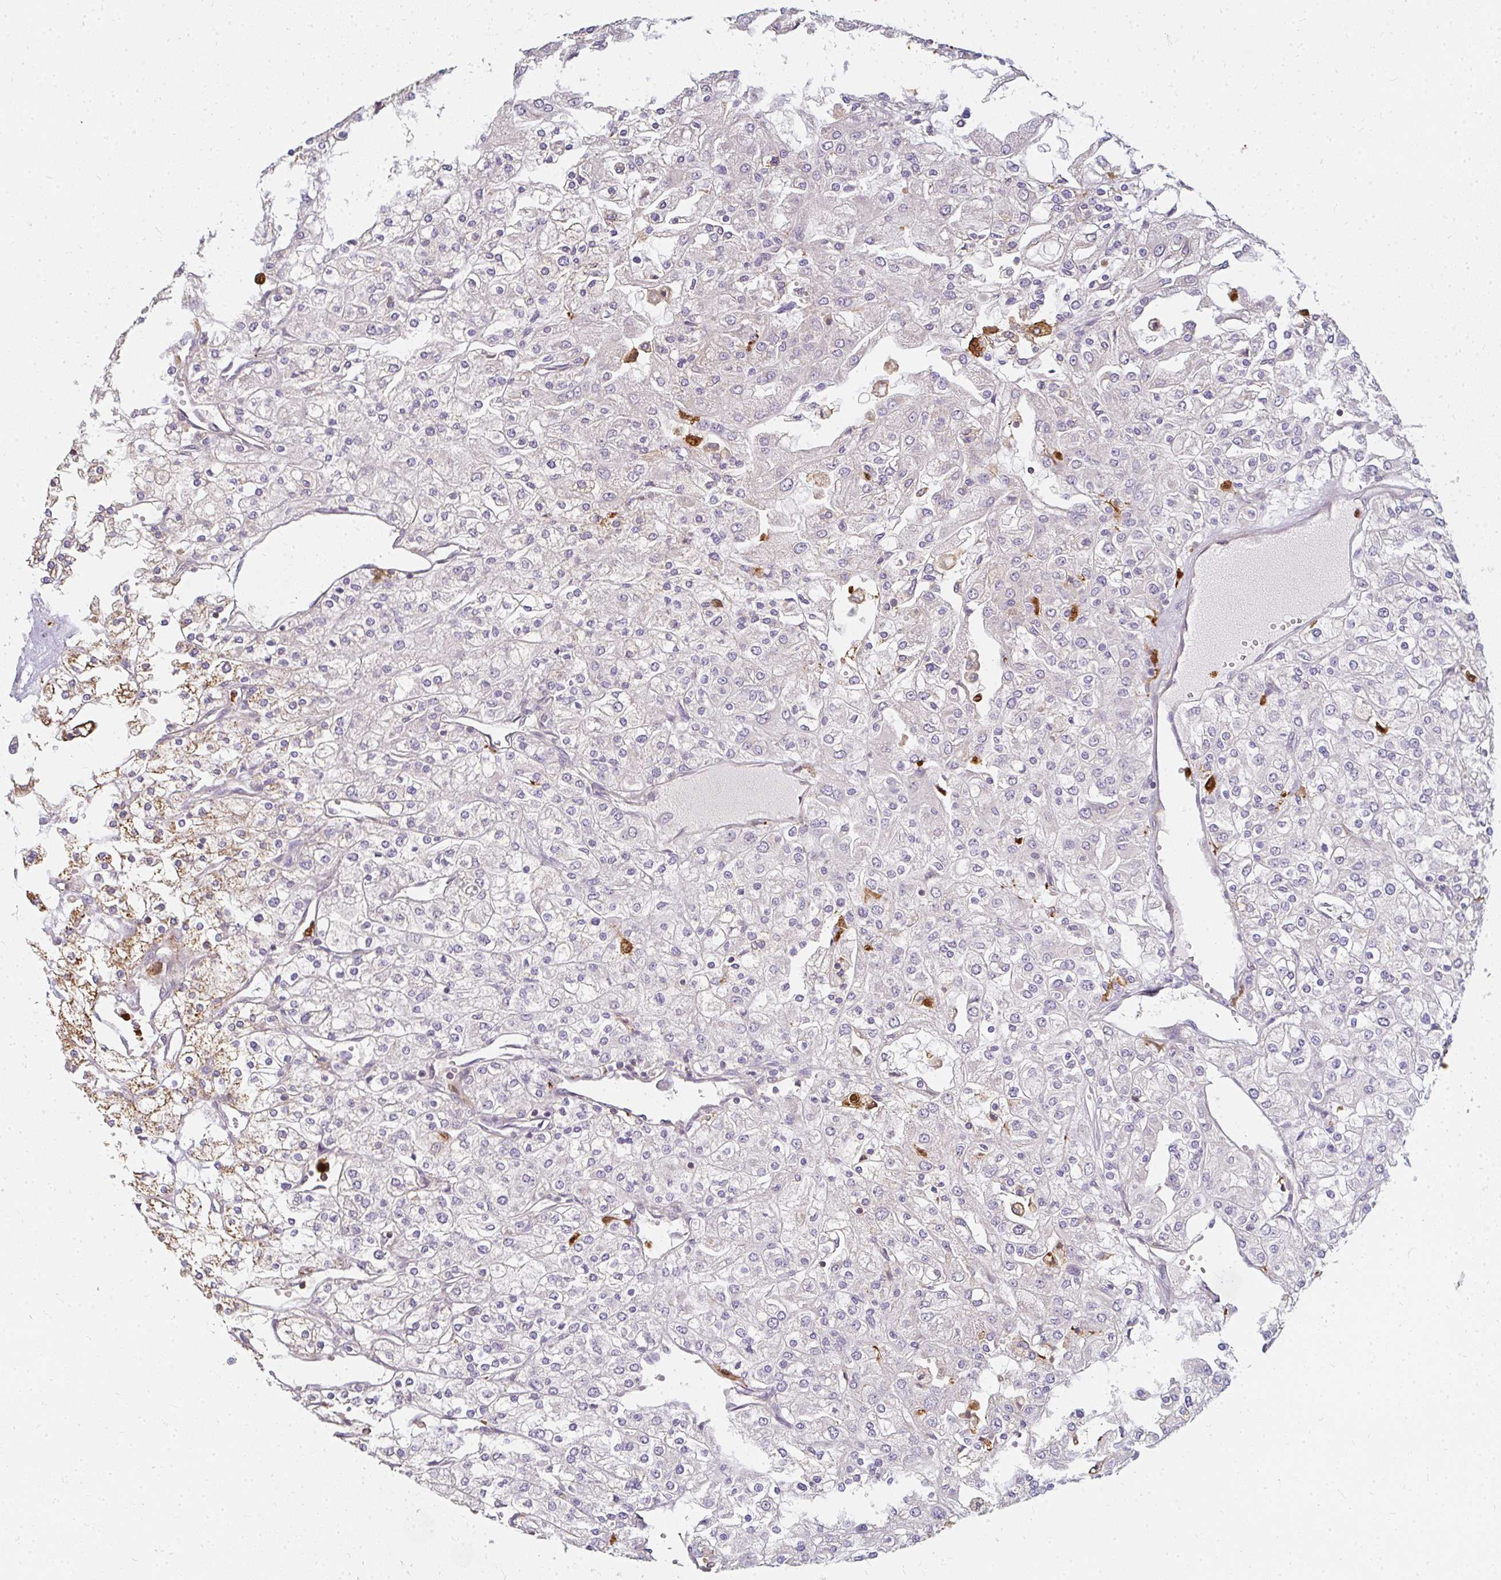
{"staining": {"intensity": "negative", "quantity": "none", "location": "none"}, "tissue": "renal cancer", "cell_type": "Tumor cells", "image_type": "cancer", "snomed": [{"axis": "morphology", "description": "Adenocarcinoma, NOS"}, {"axis": "topography", "description": "Kidney"}], "caption": "Tumor cells are negative for brown protein staining in renal cancer. (DAB IHC, high magnification).", "gene": "CNTRL", "patient": {"sex": "male", "age": 80}}